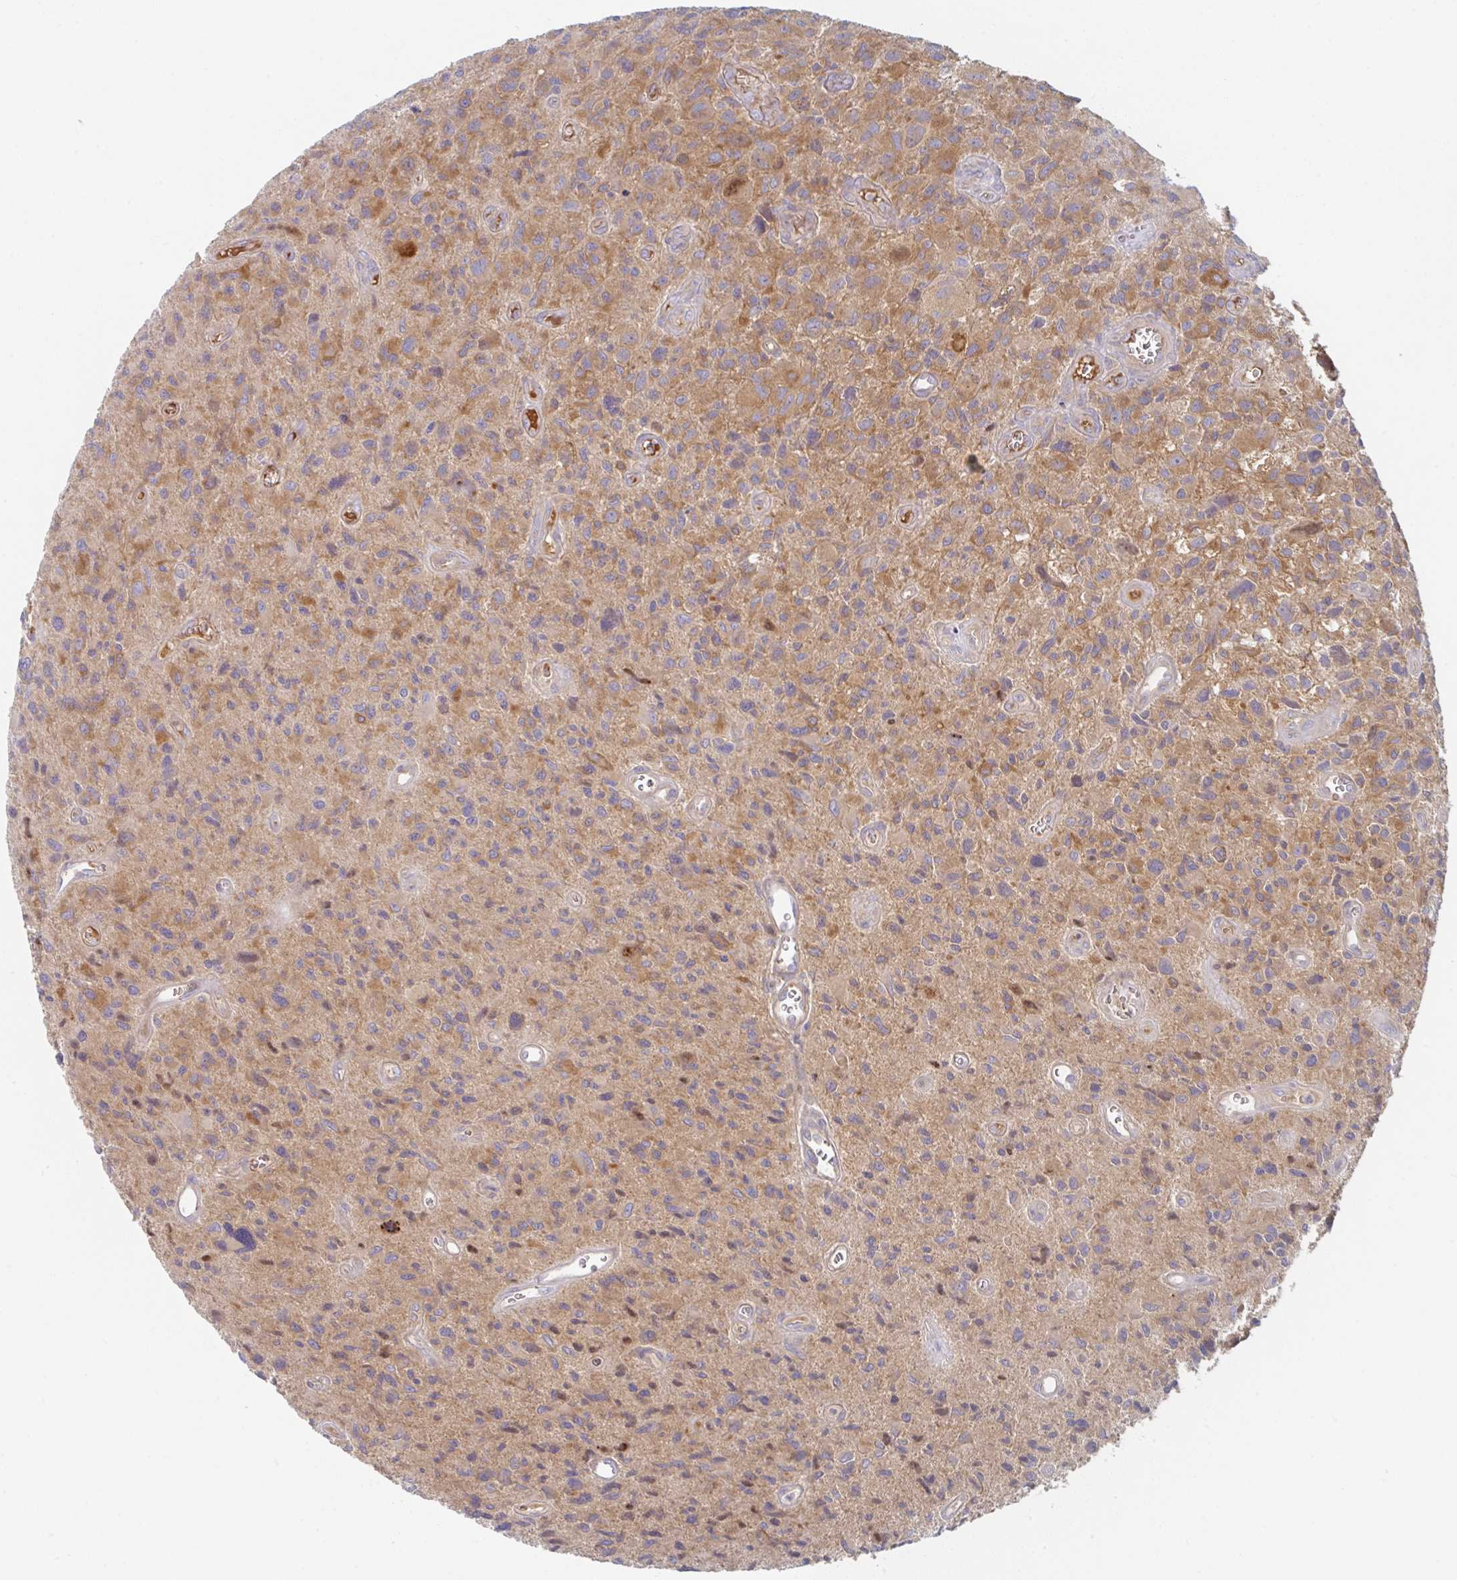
{"staining": {"intensity": "weak", "quantity": "25%-75%", "location": "cytoplasmic/membranous"}, "tissue": "glioma", "cell_type": "Tumor cells", "image_type": "cancer", "snomed": [{"axis": "morphology", "description": "Glioma, malignant, High grade"}, {"axis": "topography", "description": "Brain"}], "caption": "Immunohistochemical staining of human high-grade glioma (malignant) reveals low levels of weak cytoplasmic/membranous expression in about 25%-75% of tumor cells.", "gene": "AMPD2", "patient": {"sex": "male", "age": 76}}